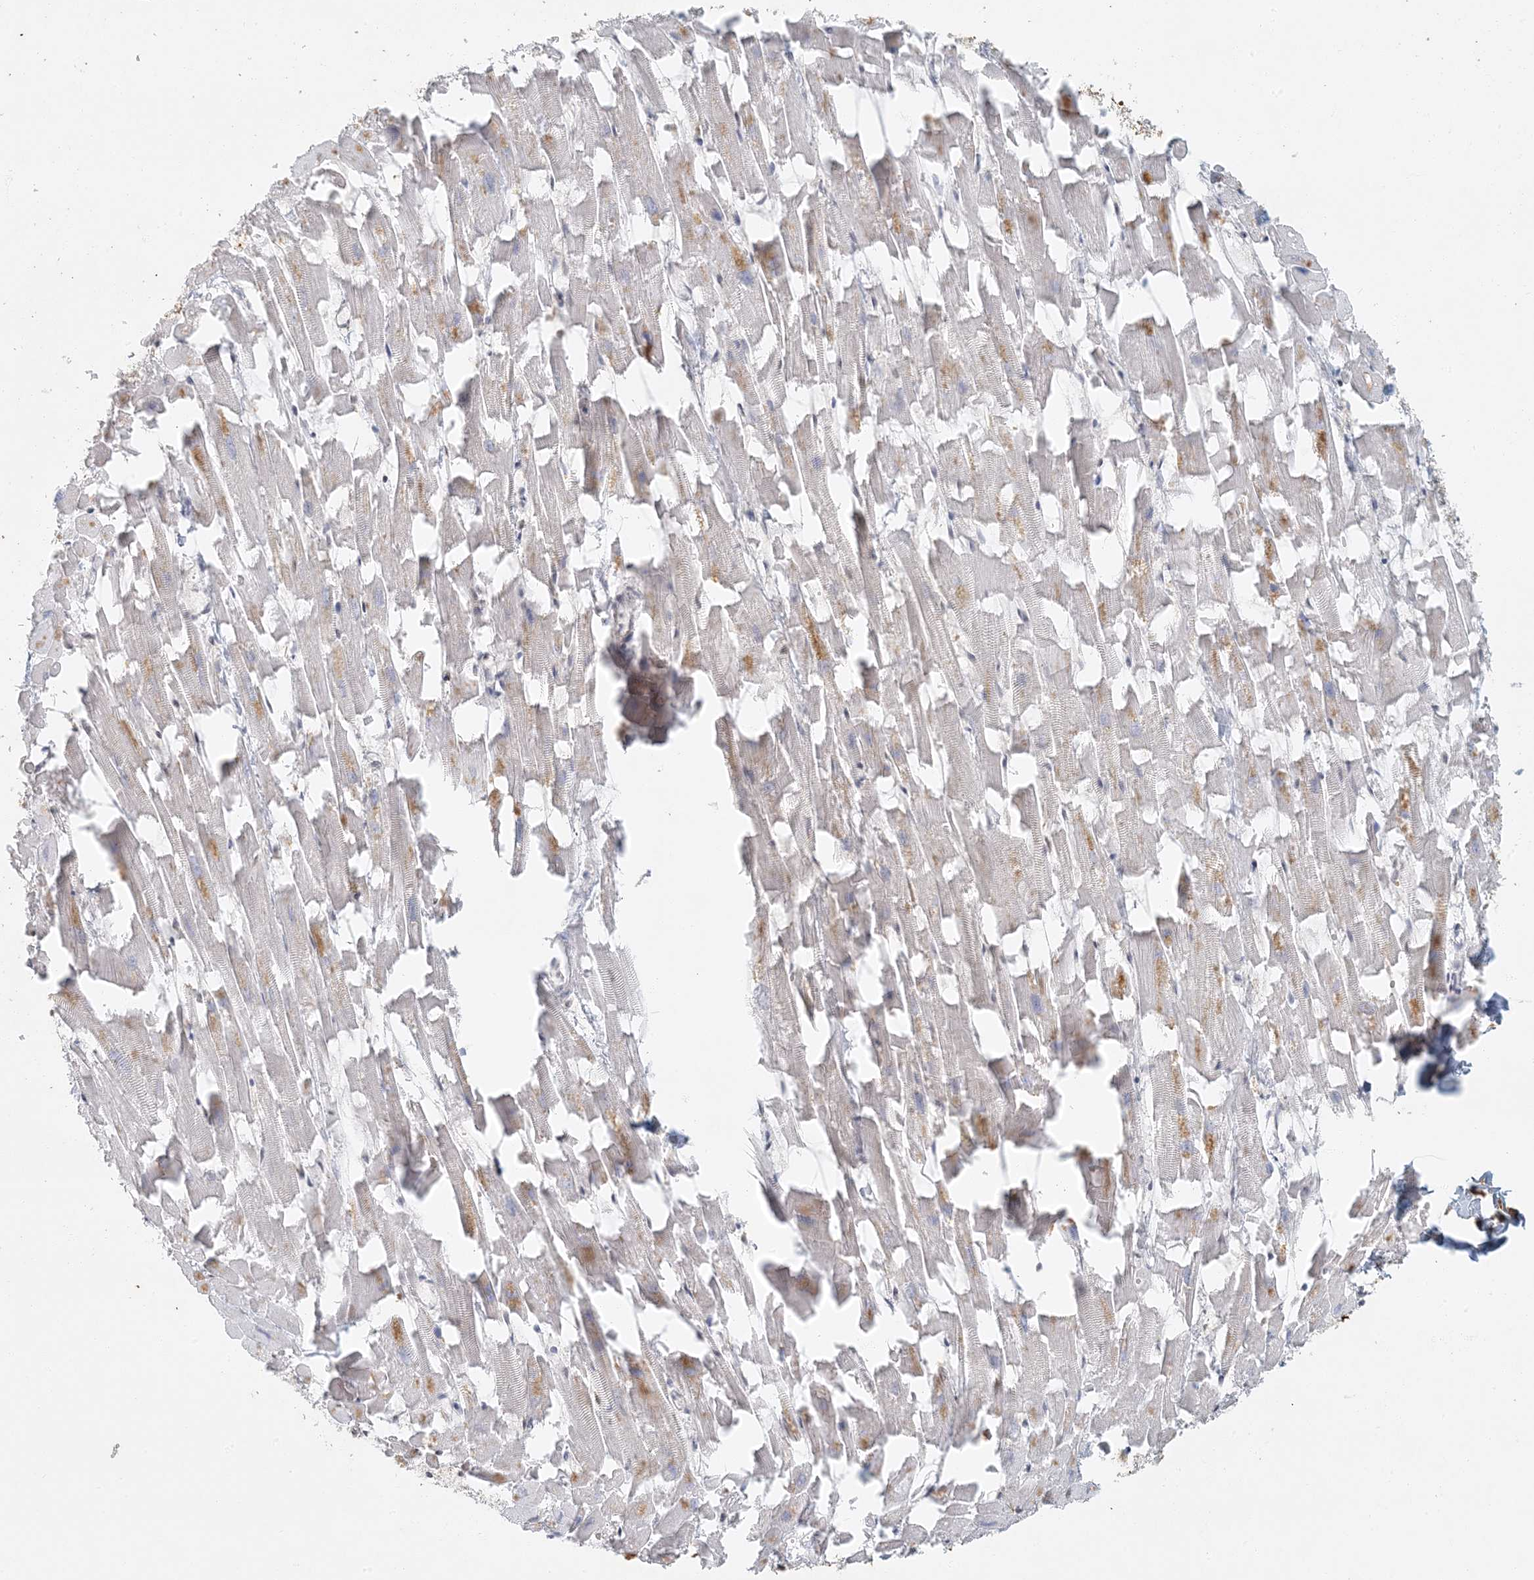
{"staining": {"intensity": "moderate", "quantity": "<25%", "location": "nuclear"}, "tissue": "heart muscle", "cell_type": "Cardiomyocytes", "image_type": "normal", "snomed": [{"axis": "morphology", "description": "Normal tissue, NOS"}, {"axis": "topography", "description": "Heart"}], "caption": "Approximately <25% of cardiomyocytes in benign heart muscle reveal moderate nuclear protein positivity as visualized by brown immunohistochemical staining.", "gene": "AK9", "patient": {"sex": "female", "age": 64}}